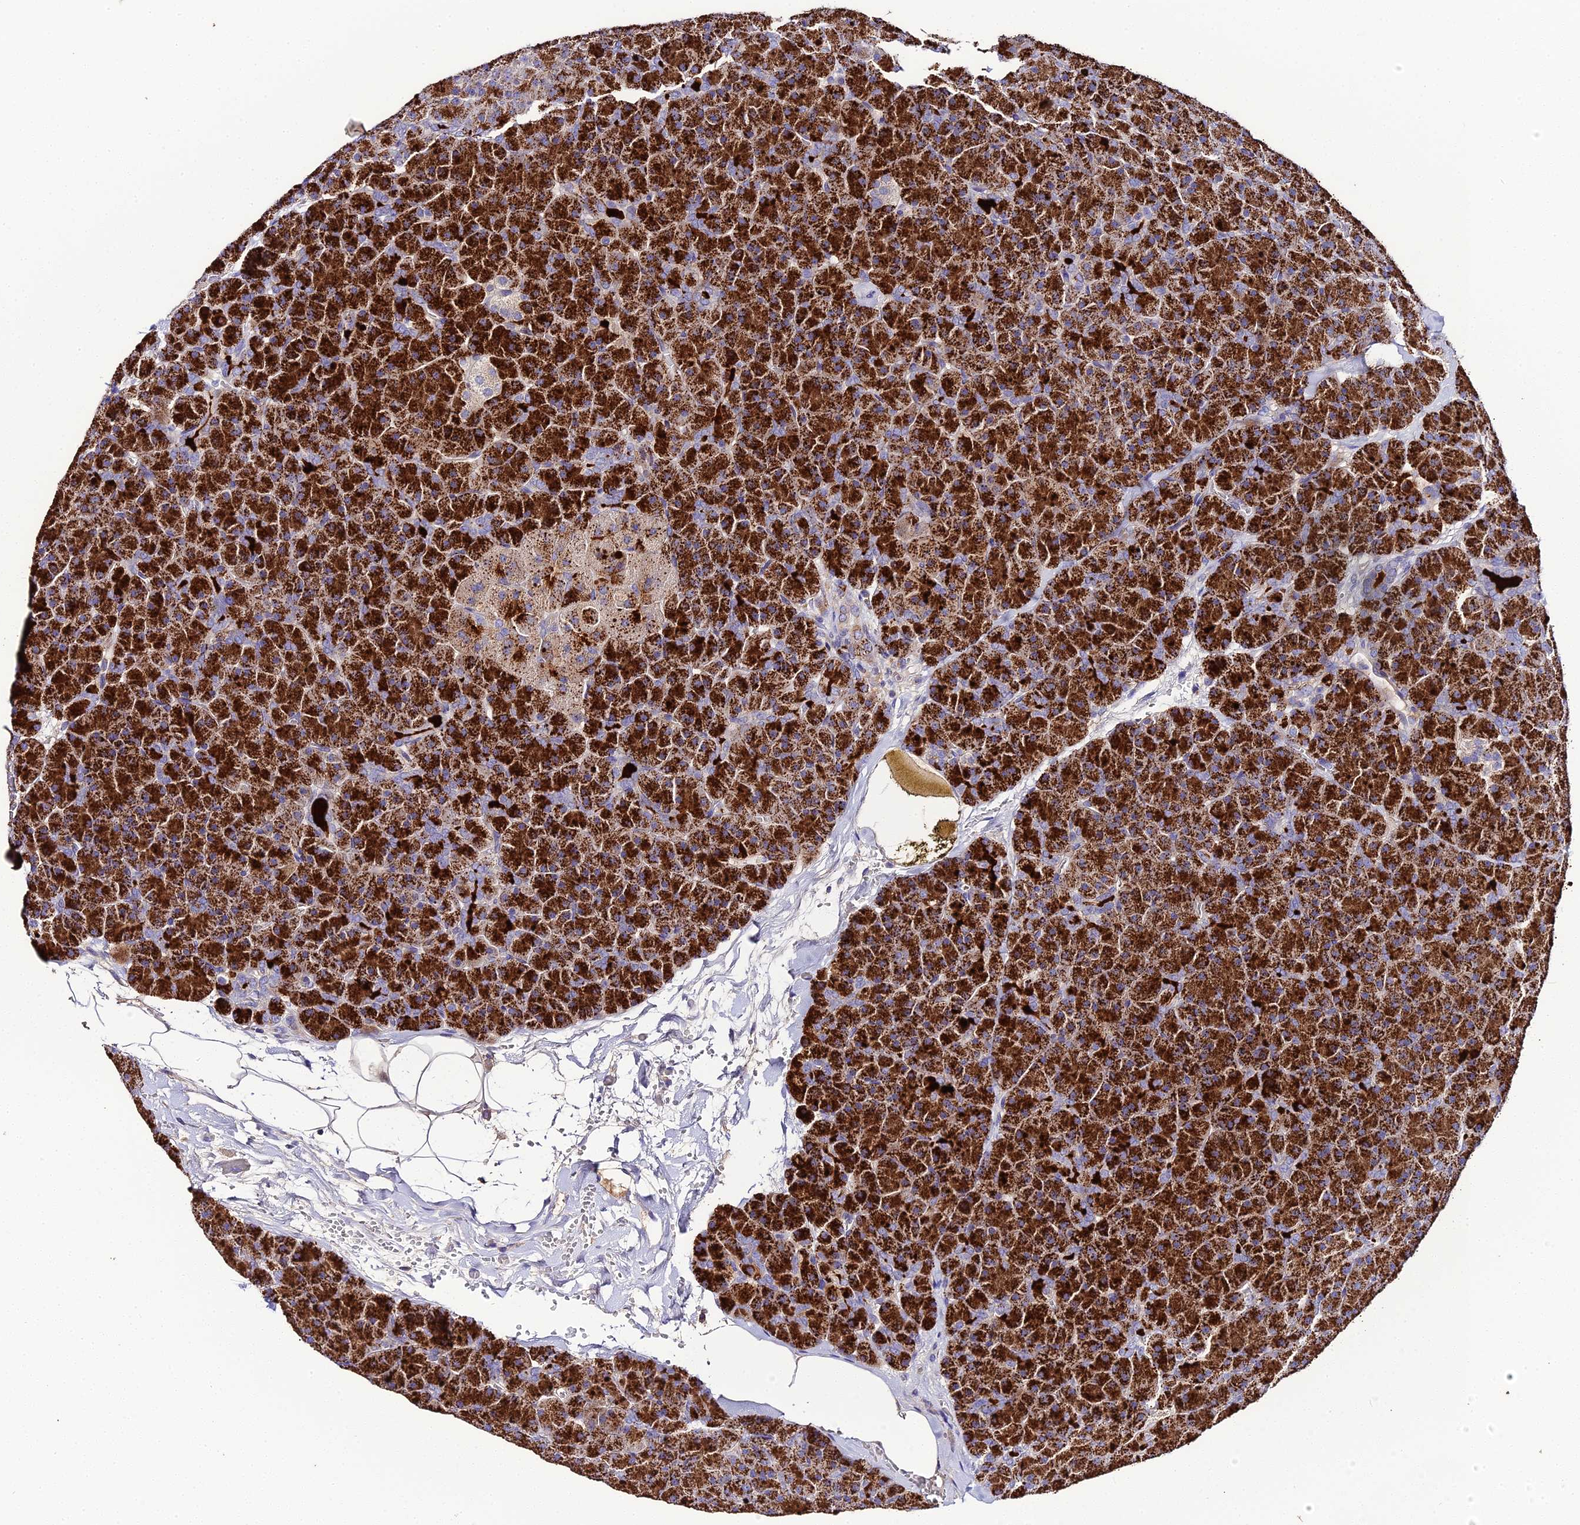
{"staining": {"intensity": "strong", "quantity": ">75%", "location": "cytoplasmic/membranous"}, "tissue": "pancreas", "cell_type": "Exocrine glandular cells", "image_type": "normal", "snomed": [{"axis": "morphology", "description": "Normal tissue, NOS"}, {"axis": "topography", "description": "Pancreas"}], "caption": "Pancreas stained with immunohistochemistry (IHC) shows strong cytoplasmic/membranous staining in approximately >75% of exocrine glandular cells. The protein of interest is stained brown, and the nuclei are stained in blue (DAB IHC with brightfield microscopy, high magnification).", "gene": "SCX", "patient": {"sex": "male", "age": 36}}